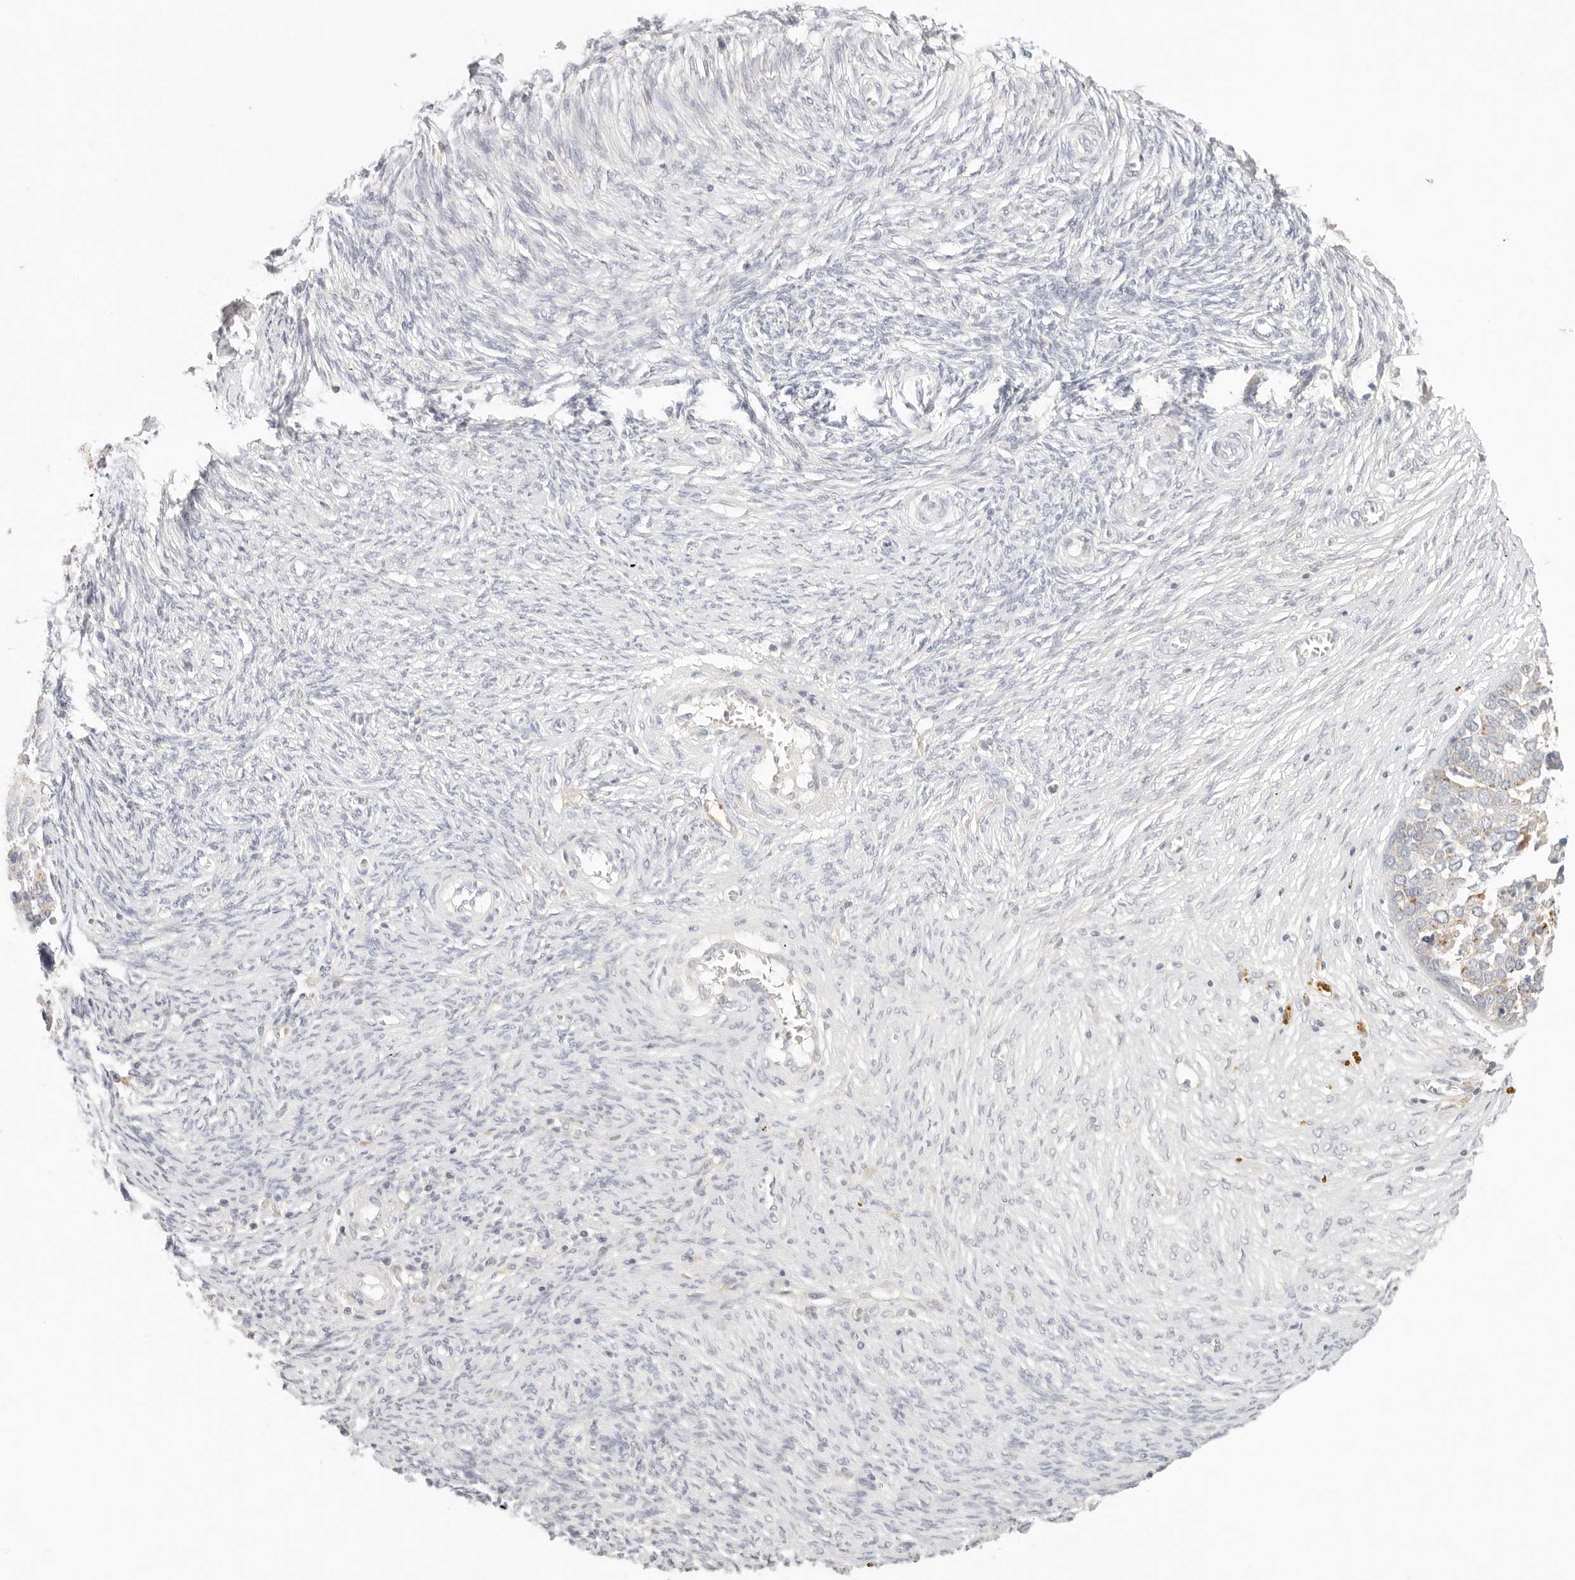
{"staining": {"intensity": "negative", "quantity": "none", "location": "none"}, "tissue": "ovarian cancer", "cell_type": "Tumor cells", "image_type": "cancer", "snomed": [{"axis": "morphology", "description": "Cystadenocarcinoma, serous, NOS"}, {"axis": "topography", "description": "Ovary"}], "caption": "A micrograph of human ovarian serous cystadenocarcinoma is negative for staining in tumor cells.", "gene": "CEP120", "patient": {"sex": "female", "age": 44}}